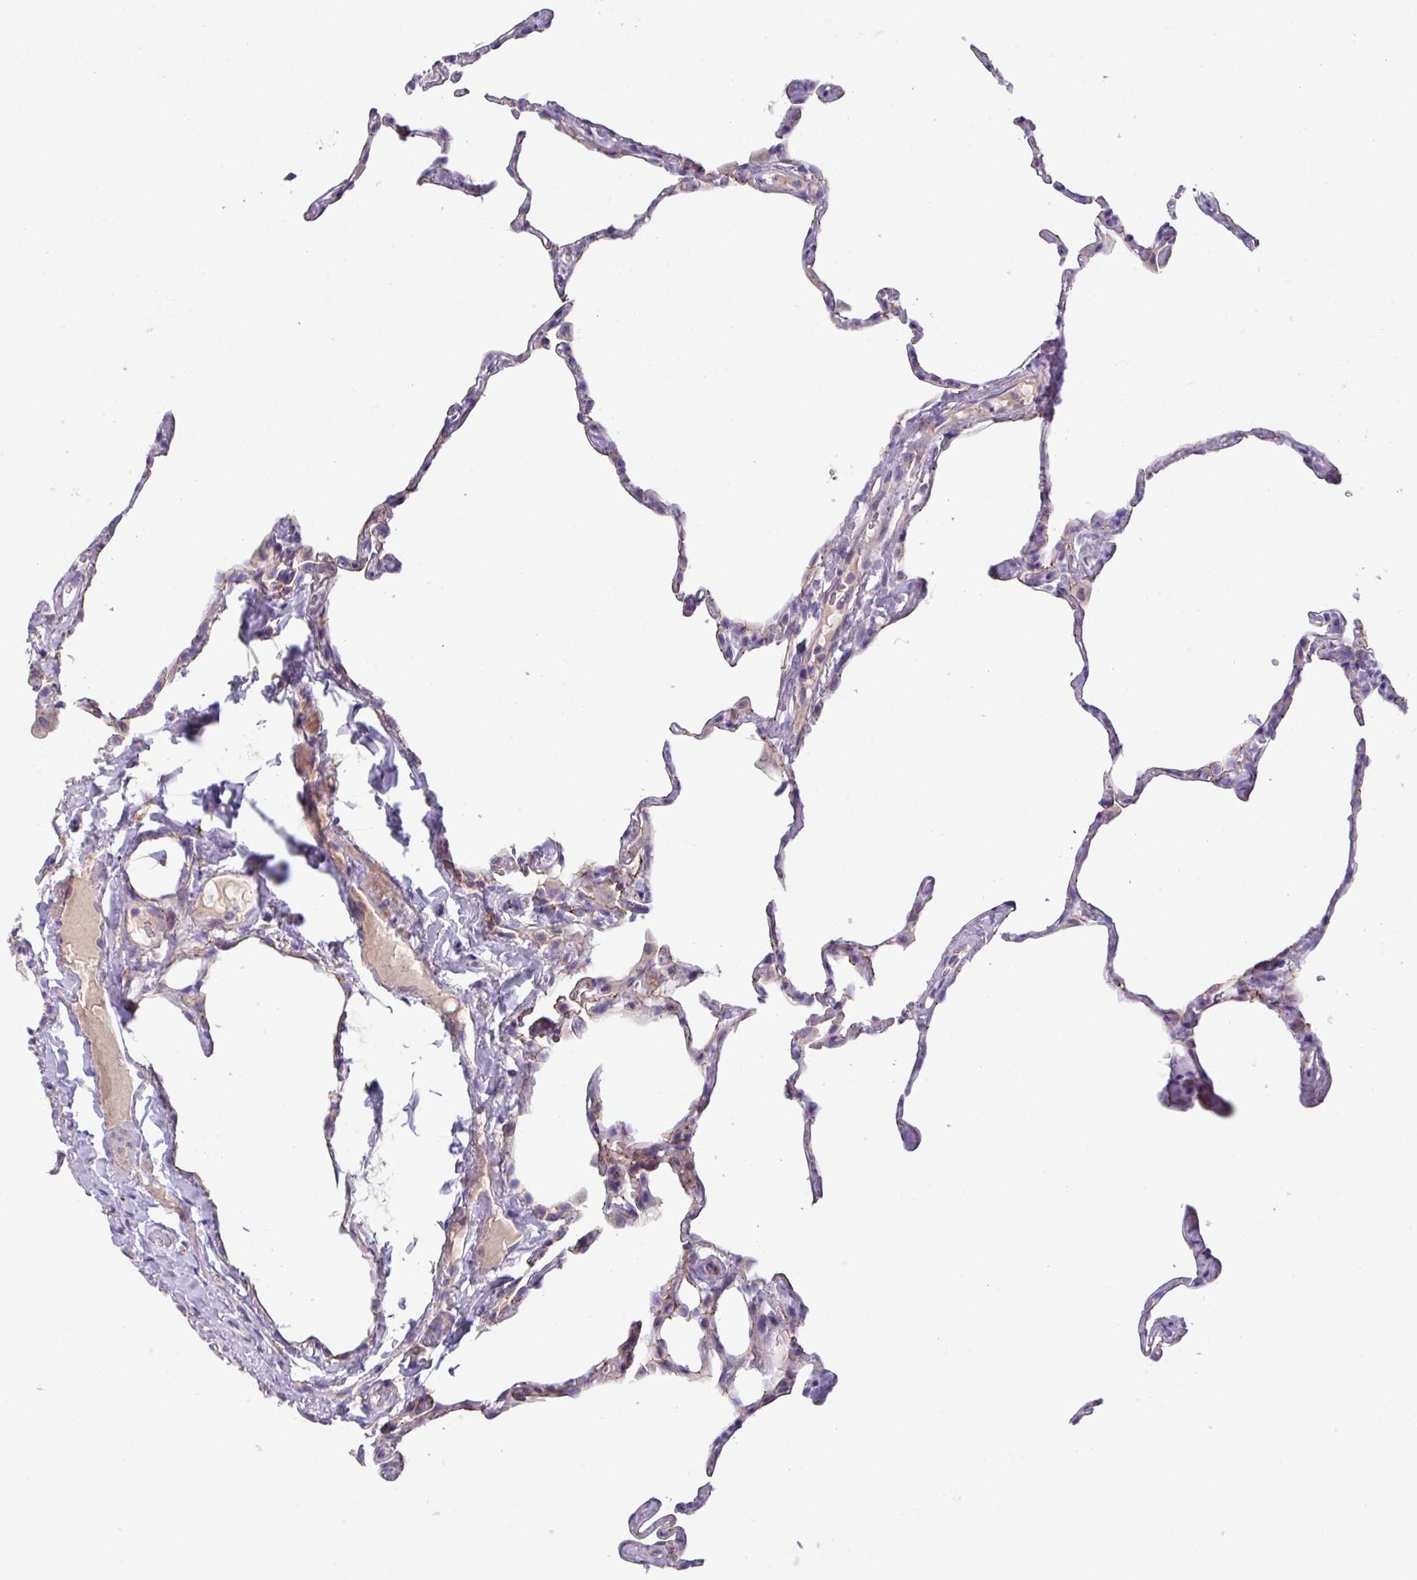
{"staining": {"intensity": "negative", "quantity": "none", "location": "none"}, "tissue": "lung", "cell_type": "Alveolar cells", "image_type": "normal", "snomed": [{"axis": "morphology", "description": "Normal tissue, NOS"}, {"axis": "topography", "description": "Lung"}], "caption": "An image of lung stained for a protein displays no brown staining in alveolar cells. The staining was performed using DAB (3,3'-diaminobenzidine) to visualize the protein expression in brown, while the nuclei were stained in blue with hematoxylin (Magnification: 20x).", "gene": "IQCJ", "patient": {"sex": "male", "age": 65}}